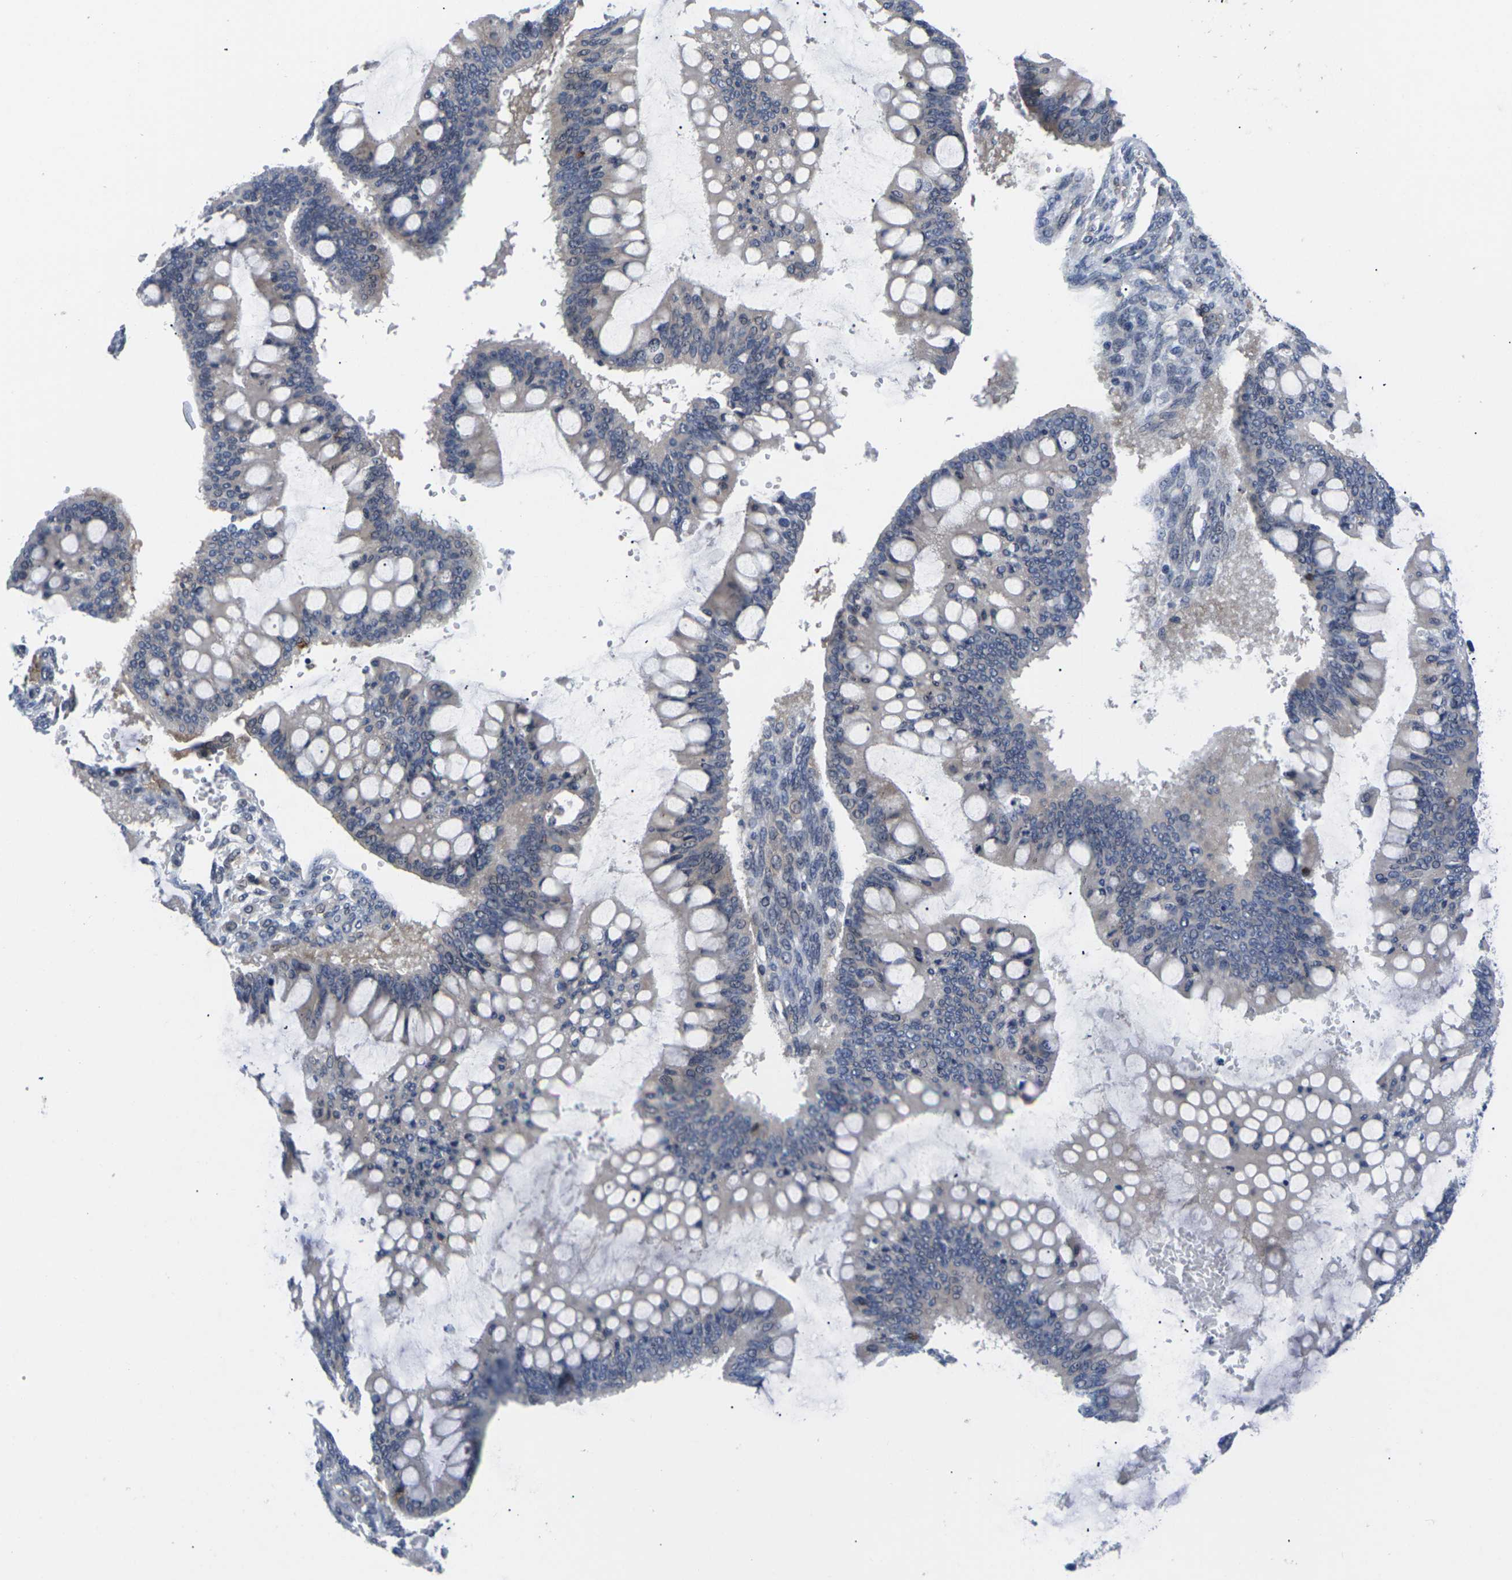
{"staining": {"intensity": "negative", "quantity": "none", "location": "none"}, "tissue": "ovarian cancer", "cell_type": "Tumor cells", "image_type": "cancer", "snomed": [{"axis": "morphology", "description": "Cystadenocarcinoma, mucinous, NOS"}, {"axis": "topography", "description": "Ovary"}], "caption": "Ovarian cancer stained for a protein using immunohistochemistry demonstrates no staining tumor cells.", "gene": "ST6GAL2", "patient": {"sex": "female", "age": 73}}